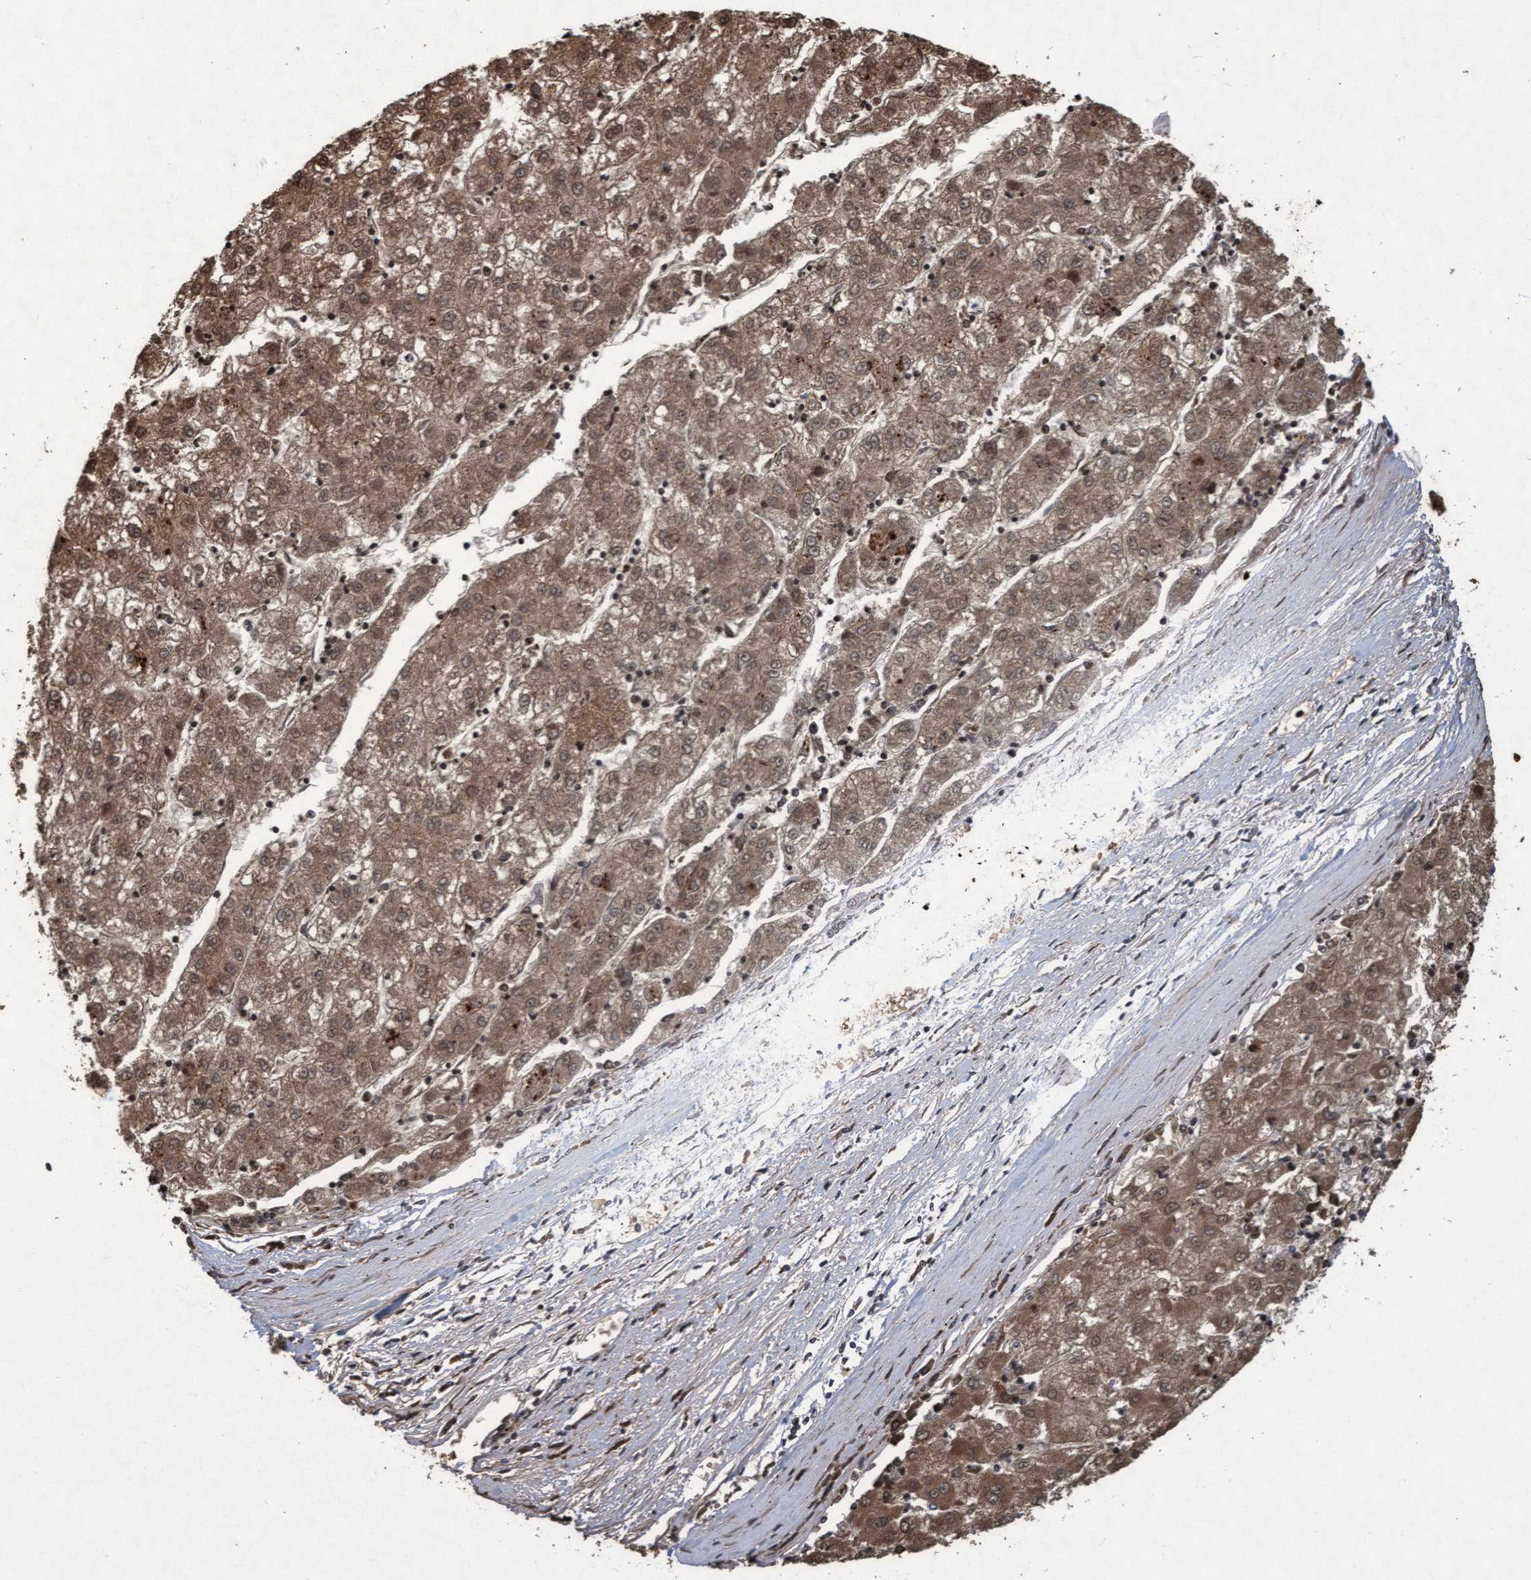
{"staining": {"intensity": "moderate", "quantity": ">75%", "location": "cytoplasmic/membranous,nuclear"}, "tissue": "liver cancer", "cell_type": "Tumor cells", "image_type": "cancer", "snomed": [{"axis": "morphology", "description": "Carcinoma, Hepatocellular, NOS"}, {"axis": "topography", "description": "Liver"}], "caption": "Hepatocellular carcinoma (liver) stained for a protein (brown) demonstrates moderate cytoplasmic/membranous and nuclear positive positivity in approximately >75% of tumor cells.", "gene": "KCNC2", "patient": {"sex": "male", "age": 72}}